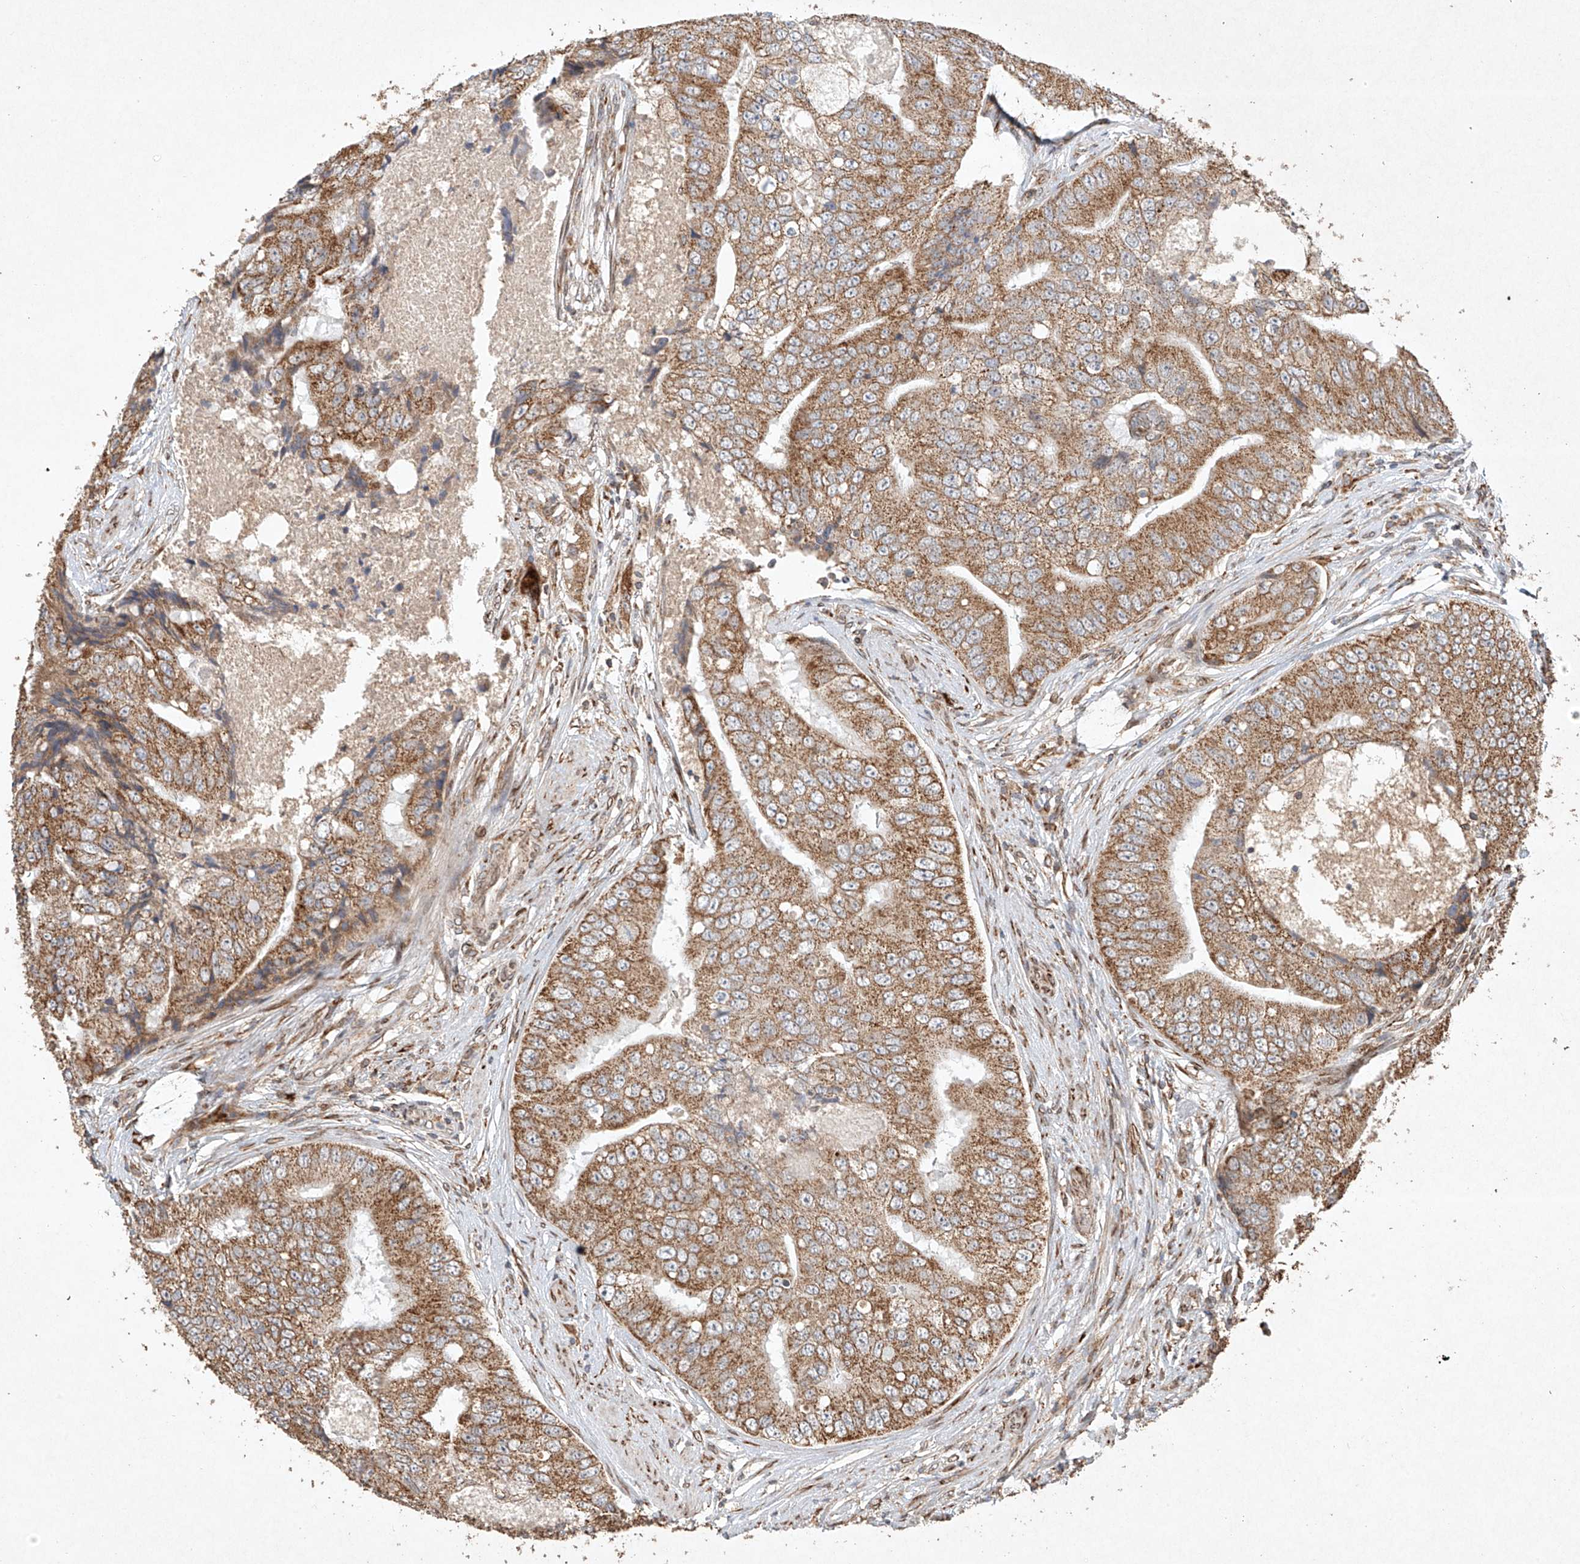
{"staining": {"intensity": "moderate", "quantity": ">75%", "location": "cytoplasmic/membranous"}, "tissue": "prostate cancer", "cell_type": "Tumor cells", "image_type": "cancer", "snomed": [{"axis": "morphology", "description": "Adenocarcinoma, High grade"}, {"axis": "topography", "description": "Prostate"}], "caption": "The micrograph displays a brown stain indicating the presence of a protein in the cytoplasmic/membranous of tumor cells in prostate cancer.", "gene": "SEMA3B", "patient": {"sex": "male", "age": 70}}